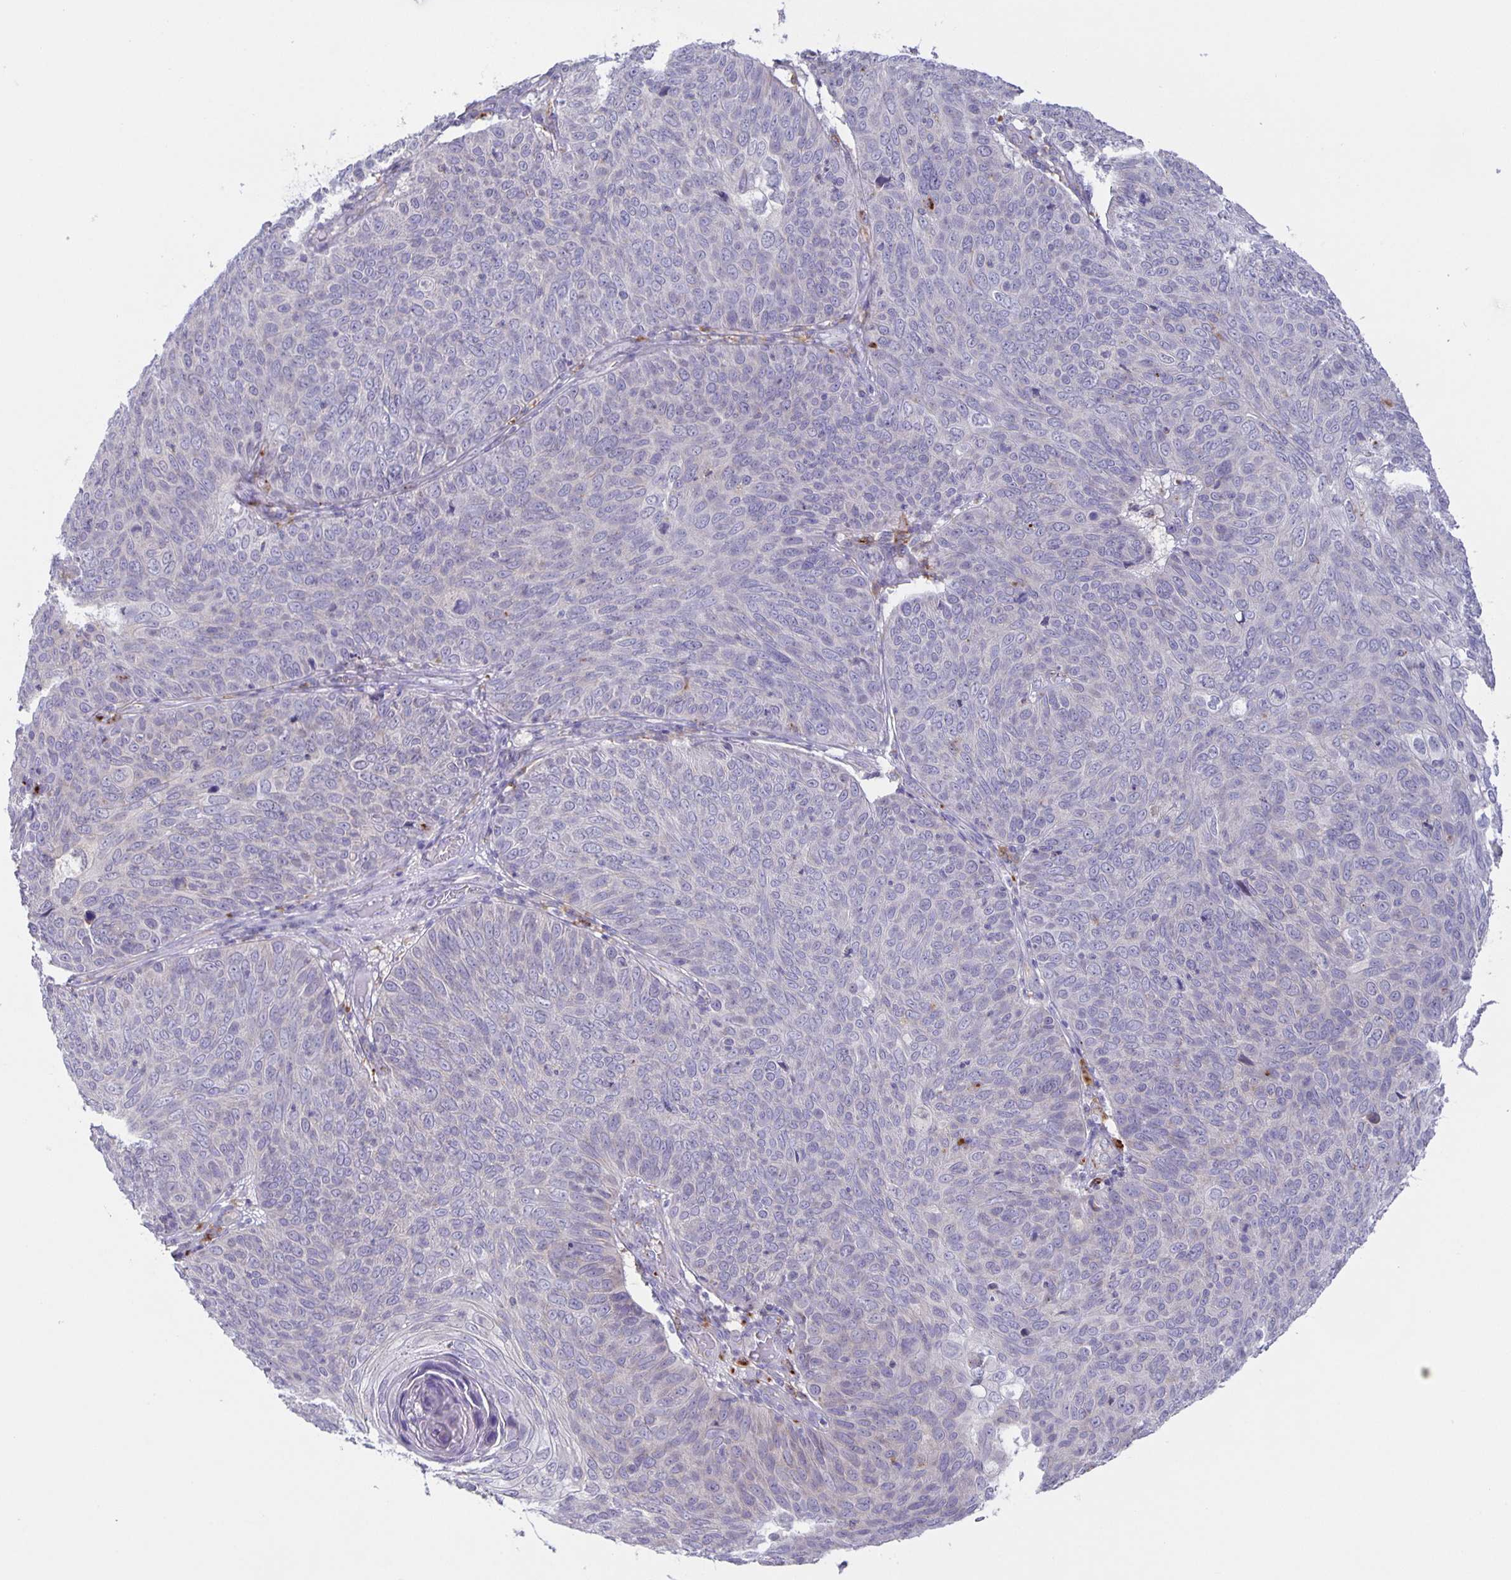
{"staining": {"intensity": "negative", "quantity": "none", "location": "none"}, "tissue": "skin cancer", "cell_type": "Tumor cells", "image_type": "cancer", "snomed": [{"axis": "morphology", "description": "Squamous cell carcinoma, NOS"}, {"axis": "topography", "description": "Skin"}], "caption": "Protein analysis of skin squamous cell carcinoma displays no significant staining in tumor cells.", "gene": "LIPA", "patient": {"sex": "male", "age": 87}}